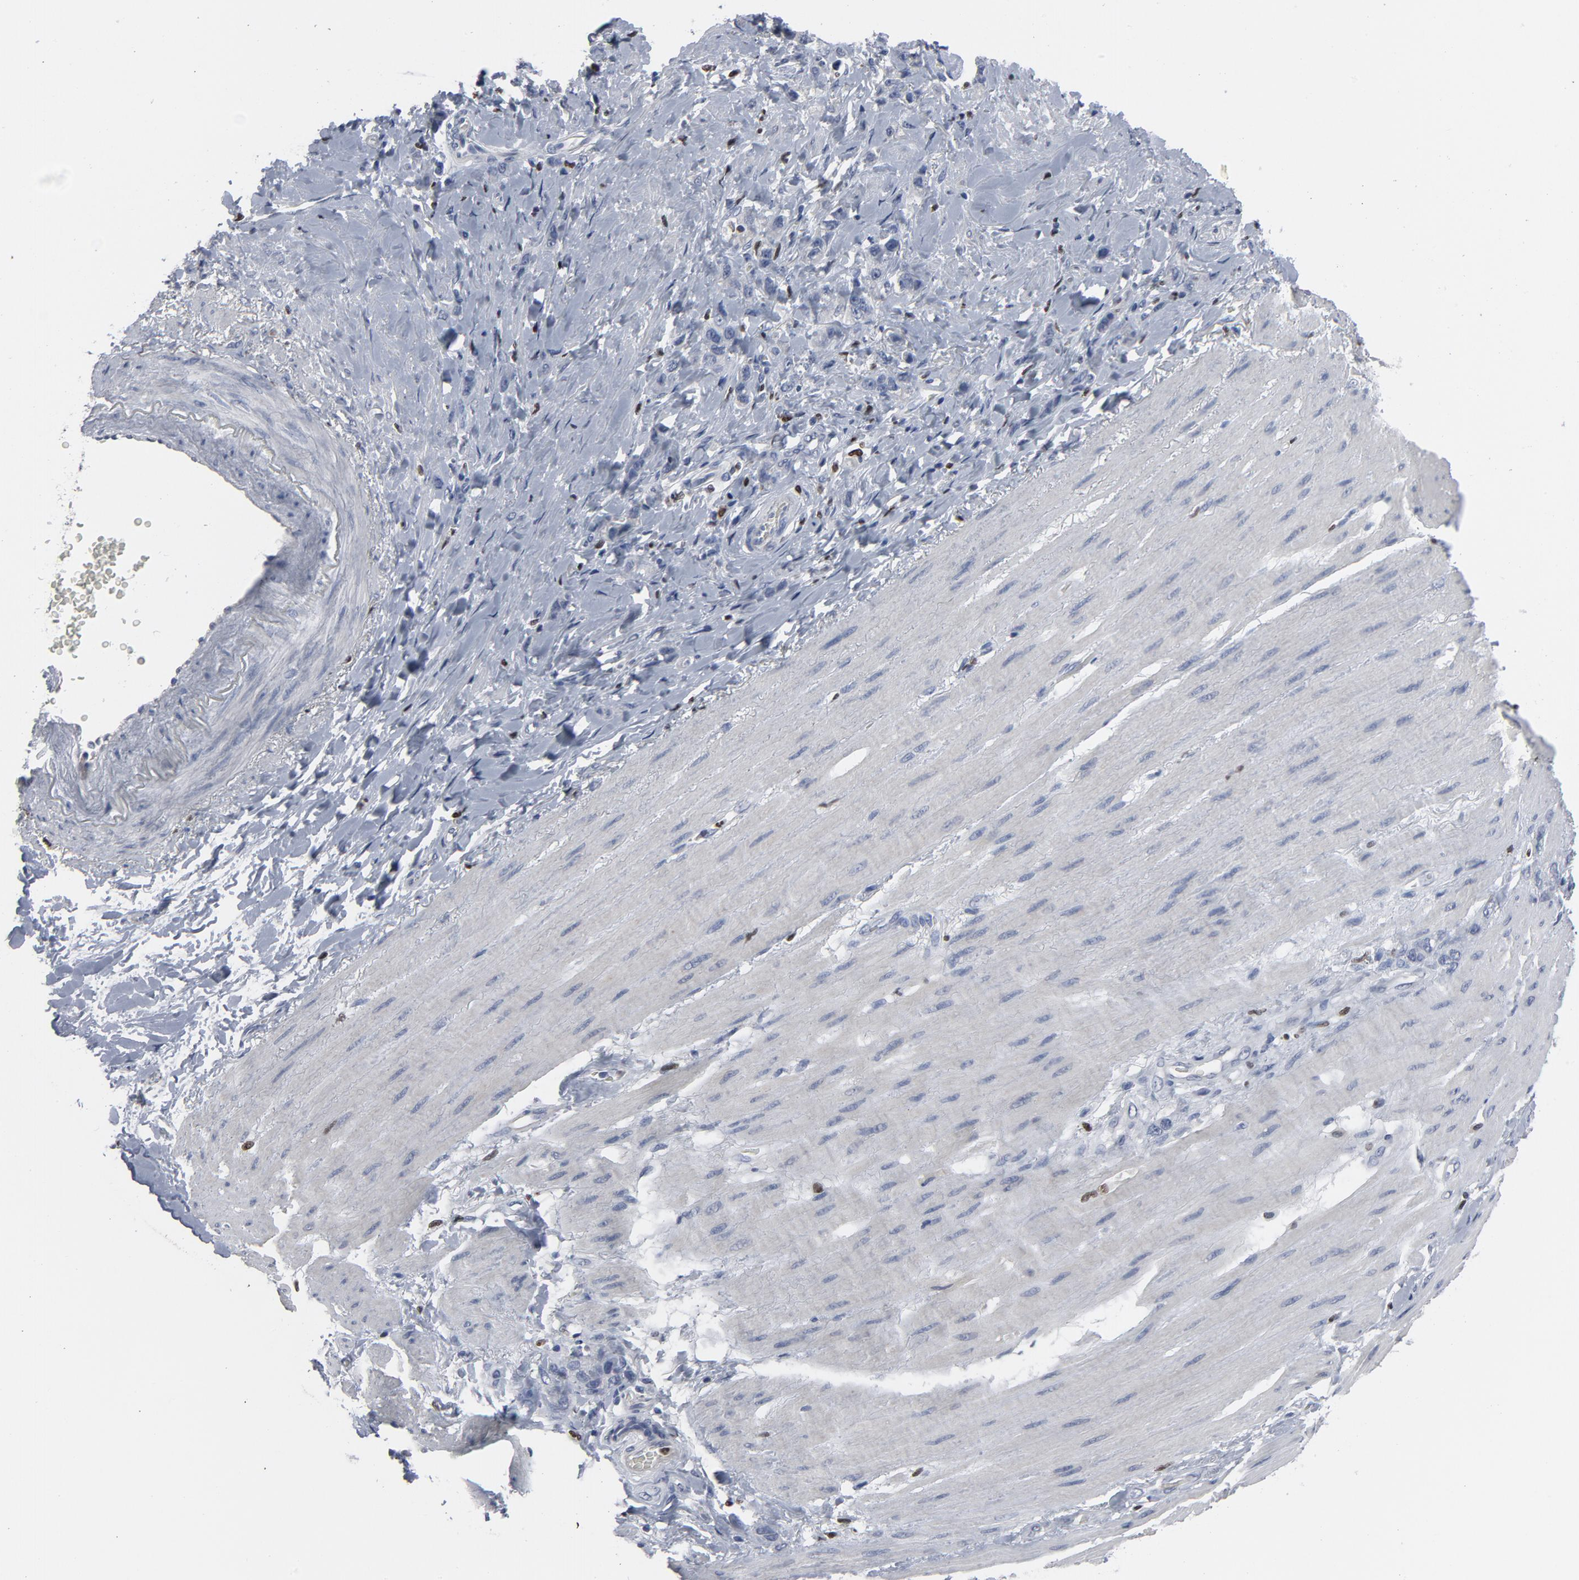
{"staining": {"intensity": "negative", "quantity": "none", "location": "none"}, "tissue": "stomach cancer", "cell_type": "Tumor cells", "image_type": "cancer", "snomed": [{"axis": "morphology", "description": "Normal tissue, NOS"}, {"axis": "morphology", "description": "Adenocarcinoma, NOS"}, {"axis": "topography", "description": "Stomach"}], "caption": "A photomicrograph of human stomach cancer is negative for staining in tumor cells.", "gene": "SPI1", "patient": {"sex": "male", "age": 82}}